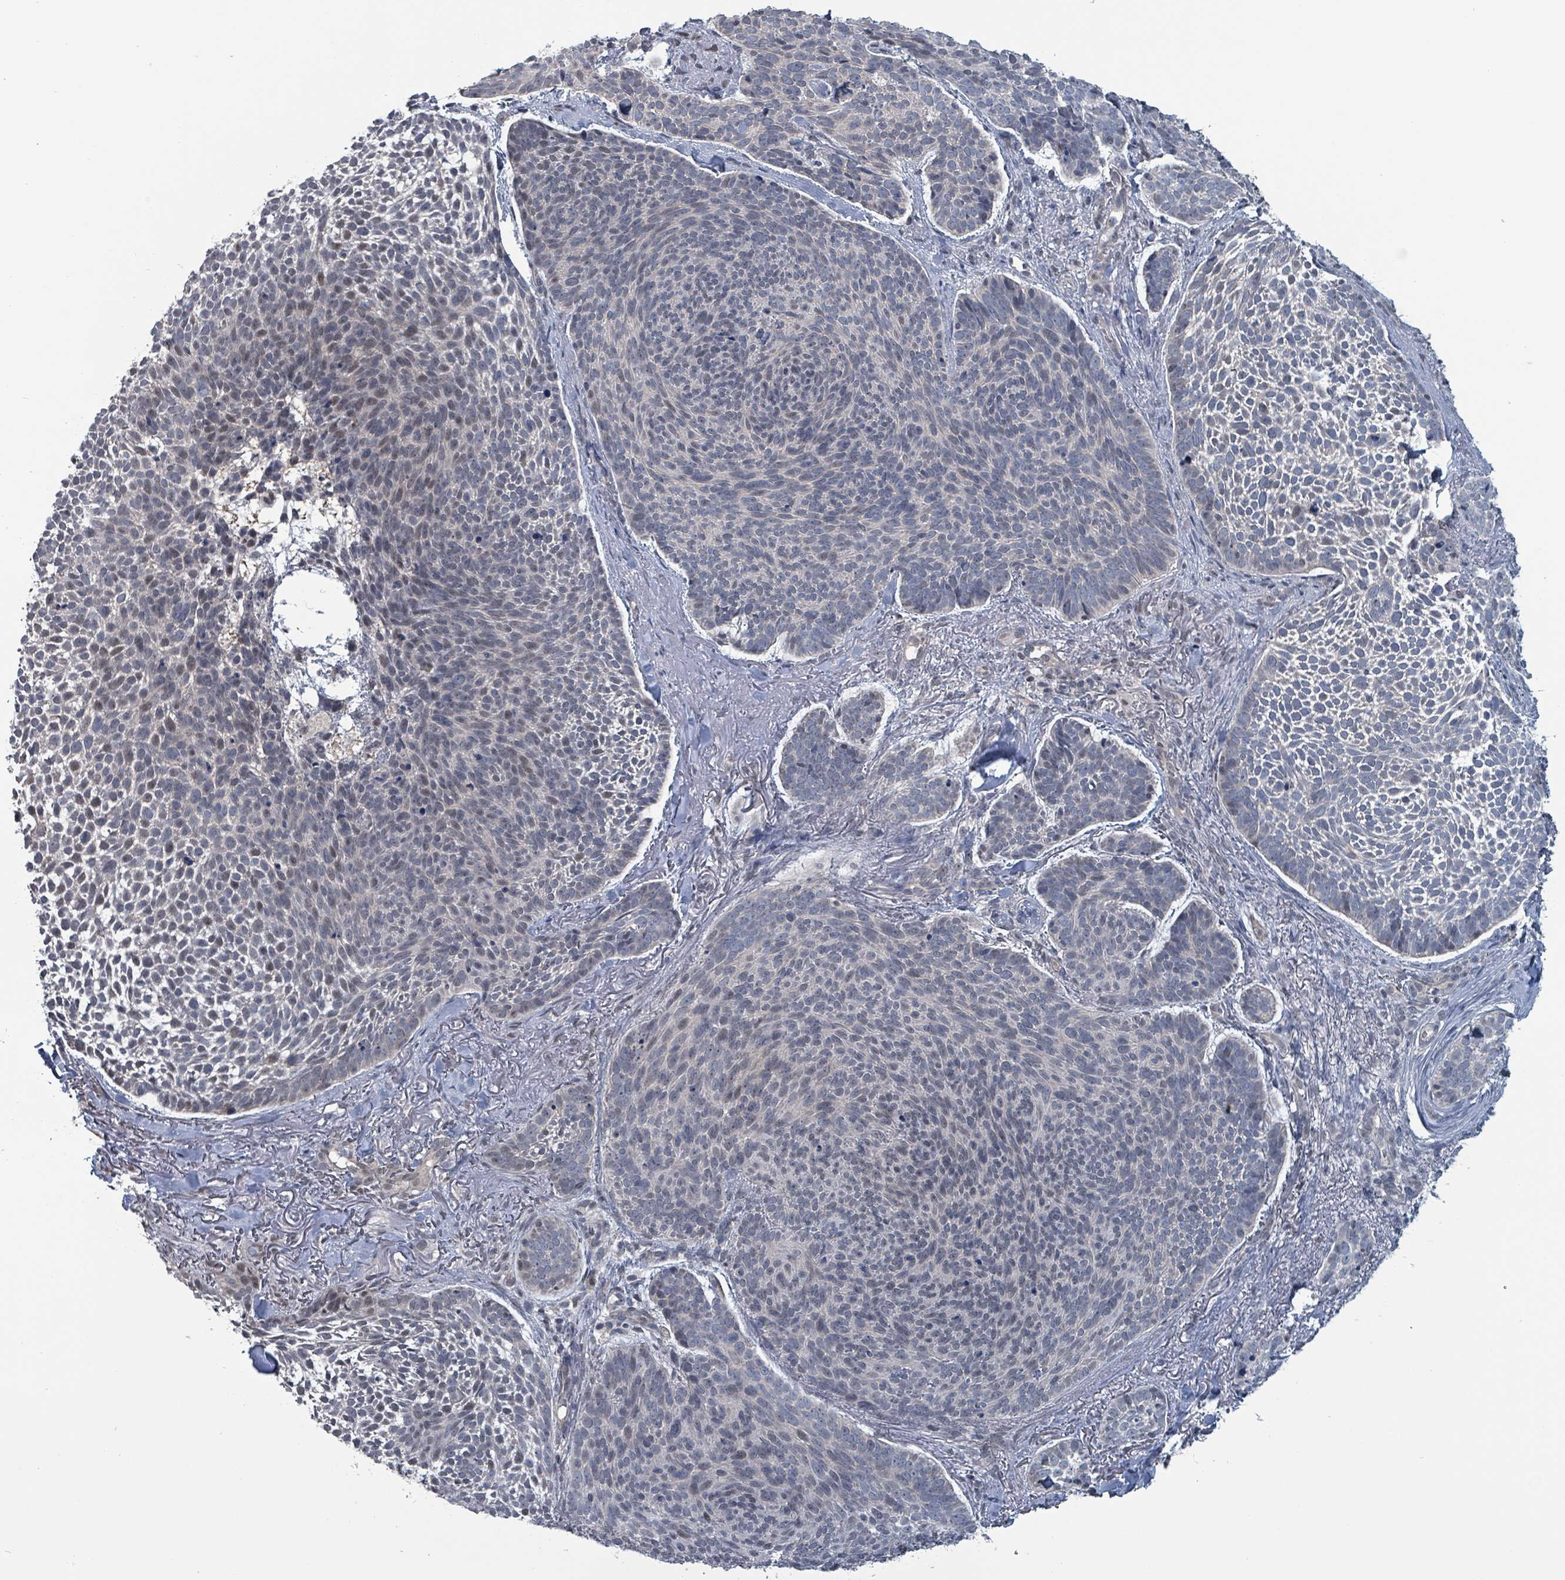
{"staining": {"intensity": "weak", "quantity": "<25%", "location": "nuclear"}, "tissue": "skin cancer", "cell_type": "Tumor cells", "image_type": "cancer", "snomed": [{"axis": "morphology", "description": "Basal cell carcinoma"}, {"axis": "topography", "description": "Skin"}], "caption": "An image of human basal cell carcinoma (skin) is negative for staining in tumor cells.", "gene": "BIVM", "patient": {"sex": "male", "age": 70}}